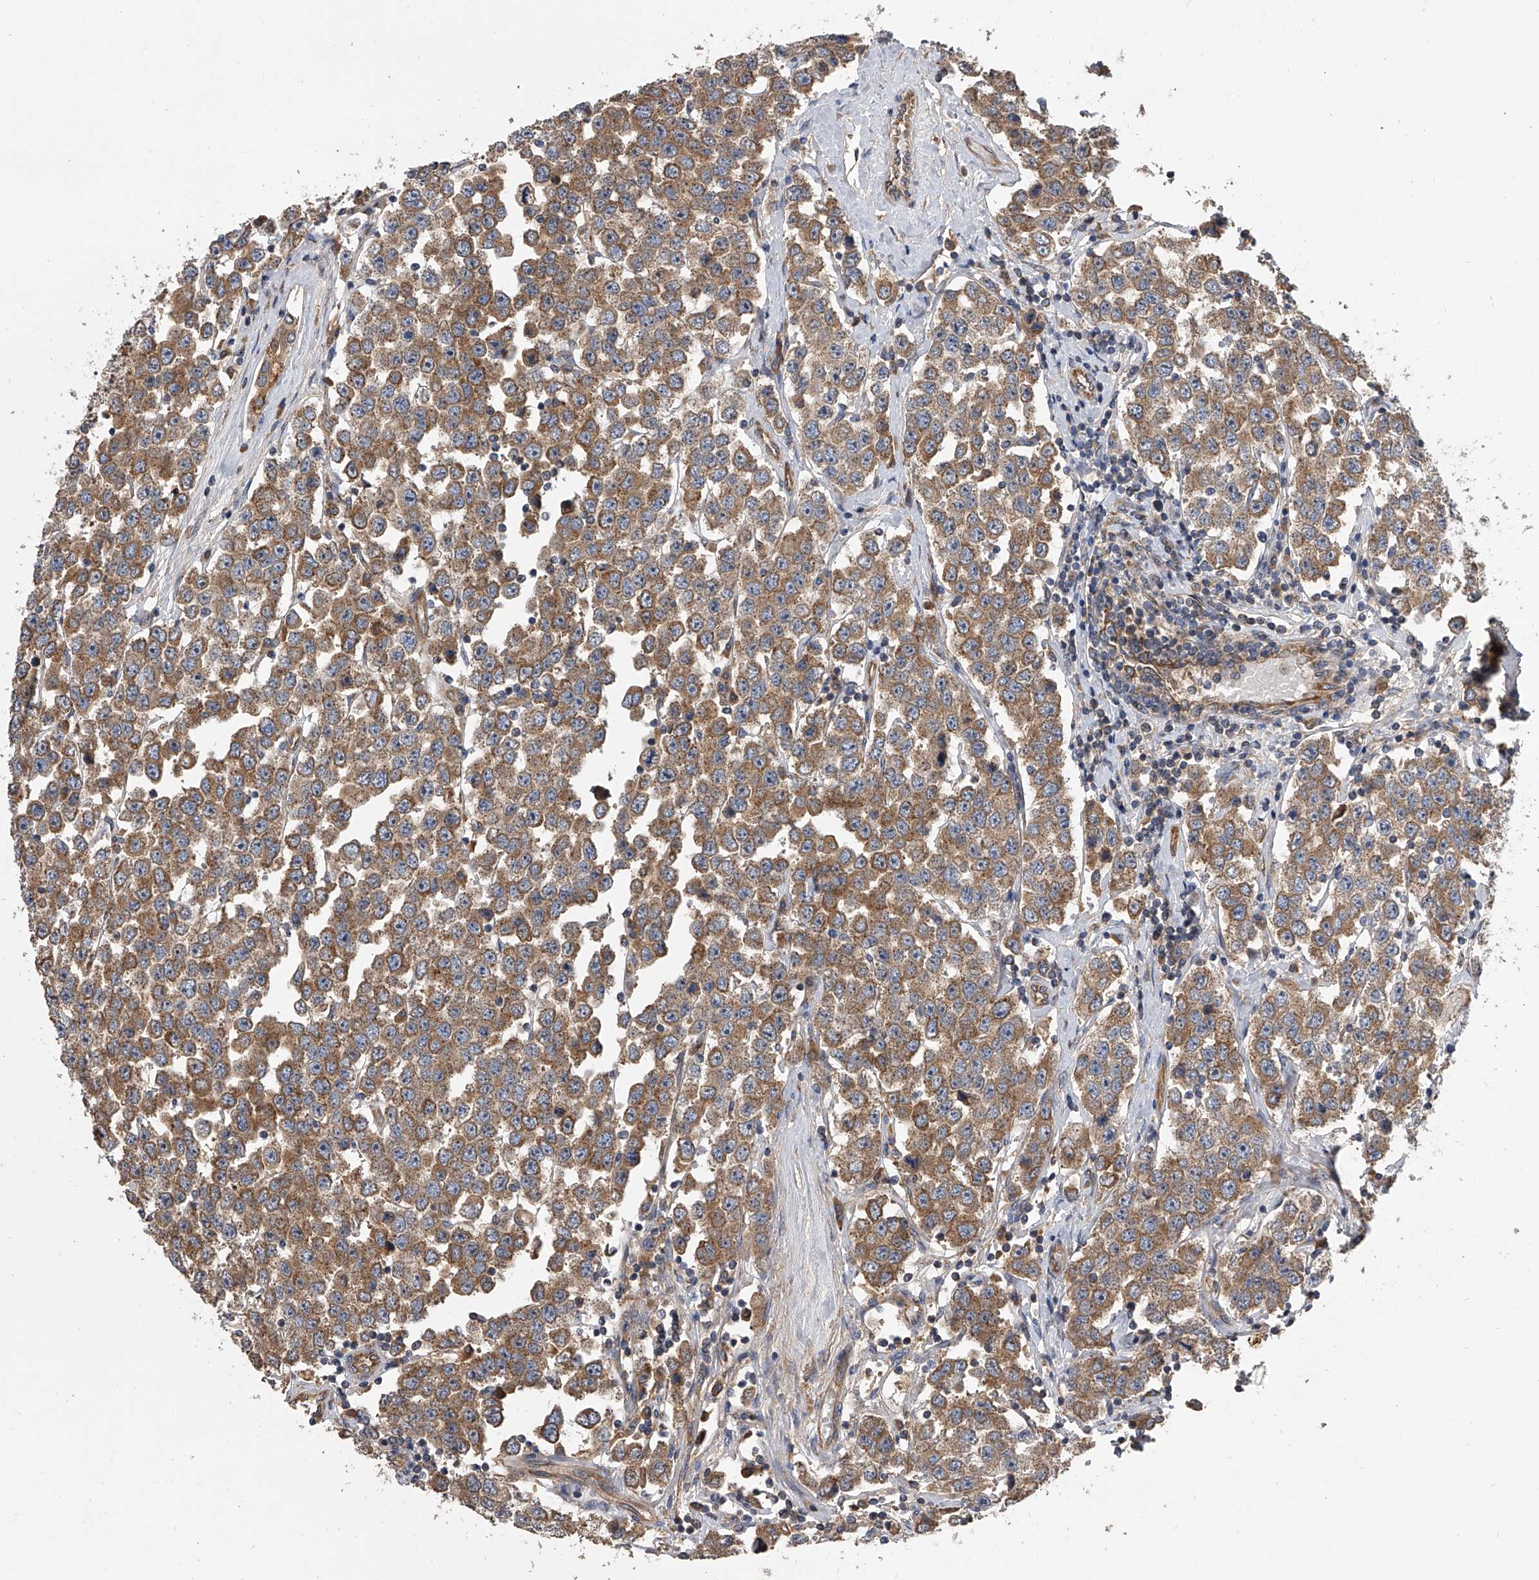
{"staining": {"intensity": "moderate", "quantity": ">75%", "location": "cytoplasmic/membranous"}, "tissue": "testis cancer", "cell_type": "Tumor cells", "image_type": "cancer", "snomed": [{"axis": "morphology", "description": "Seminoma, NOS"}, {"axis": "topography", "description": "Testis"}], "caption": "High-power microscopy captured an immunohistochemistry (IHC) micrograph of testis seminoma, revealing moderate cytoplasmic/membranous expression in approximately >75% of tumor cells.", "gene": "EXOC4", "patient": {"sex": "male", "age": 28}}